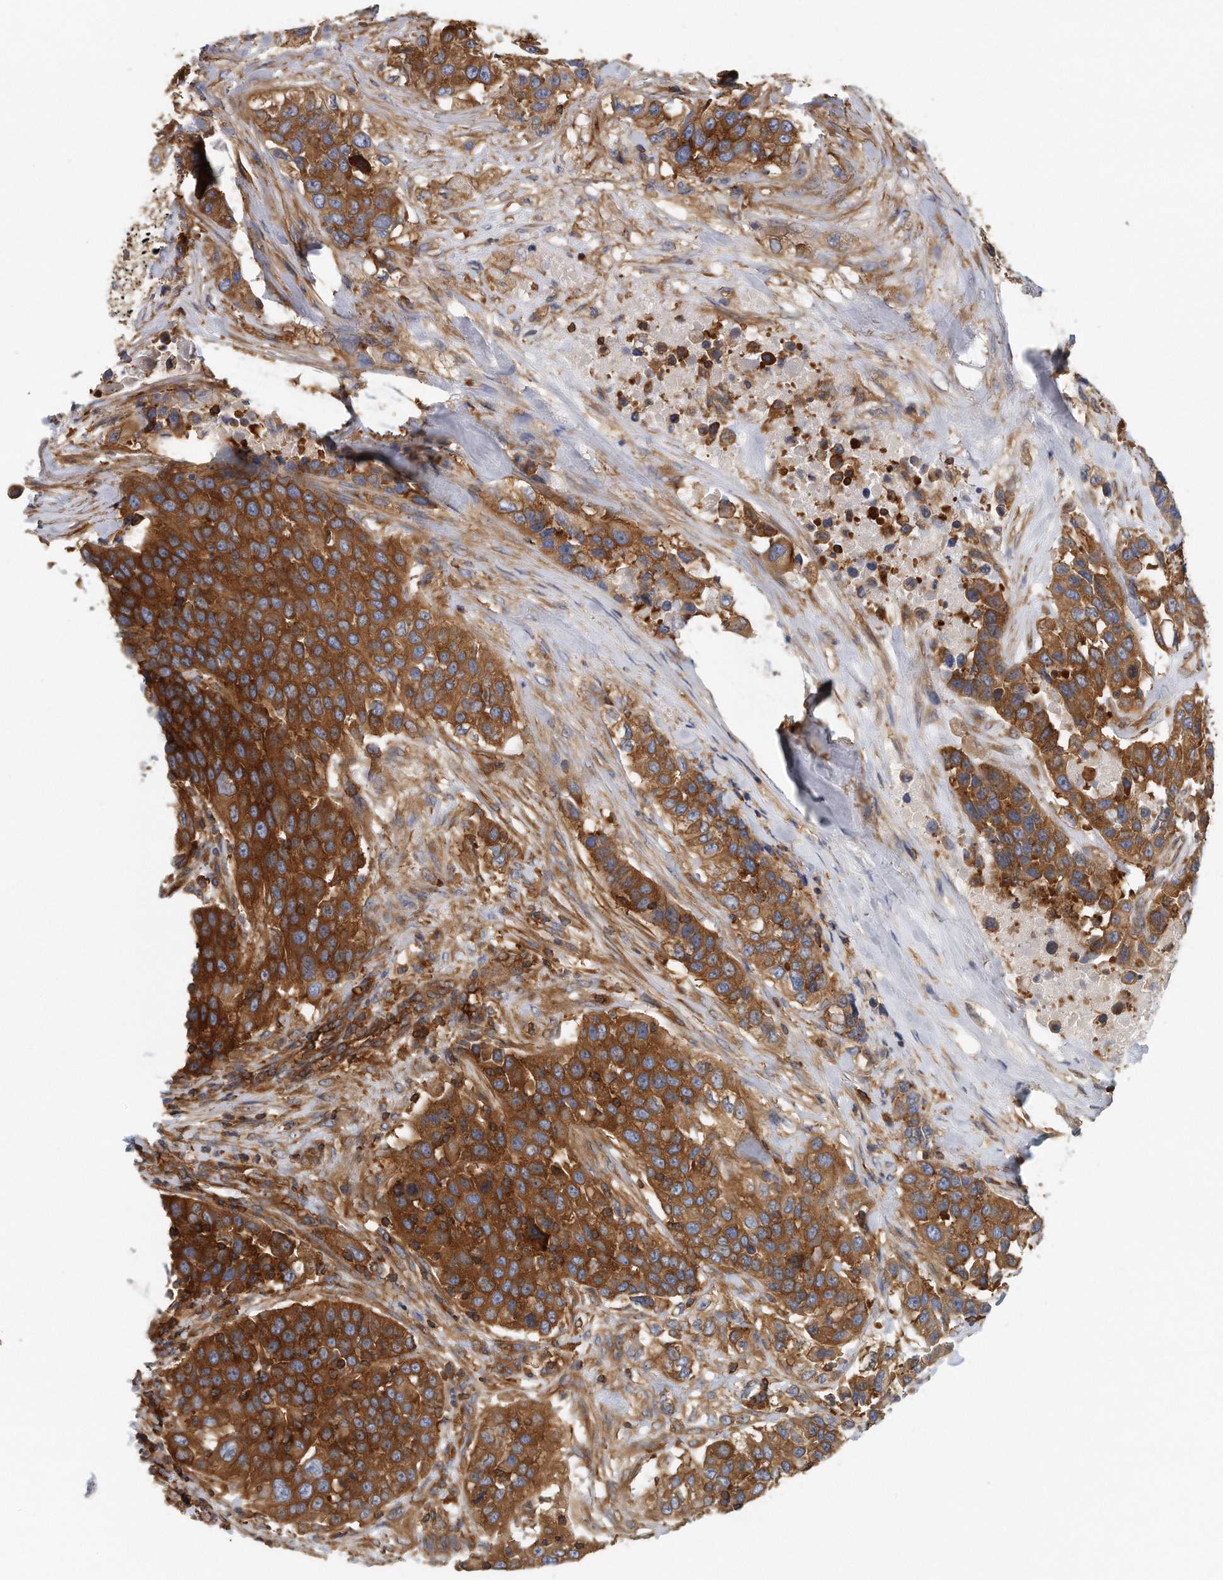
{"staining": {"intensity": "strong", "quantity": ">75%", "location": "cytoplasmic/membranous"}, "tissue": "urothelial cancer", "cell_type": "Tumor cells", "image_type": "cancer", "snomed": [{"axis": "morphology", "description": "Urothelial carcinoma, High grade"}, {"axis": "topography", "description": "Urinary bladder"}], "caption": "Urothelial carcinoma (high-grade) stained with IHC demonstrates strong cytoplasmic/membranous expression in approximately >75% of tumor cells. Nuclei are stained in blue.", "gene": "EIF3I", "patient": {"sex": "female", "age": 80}}